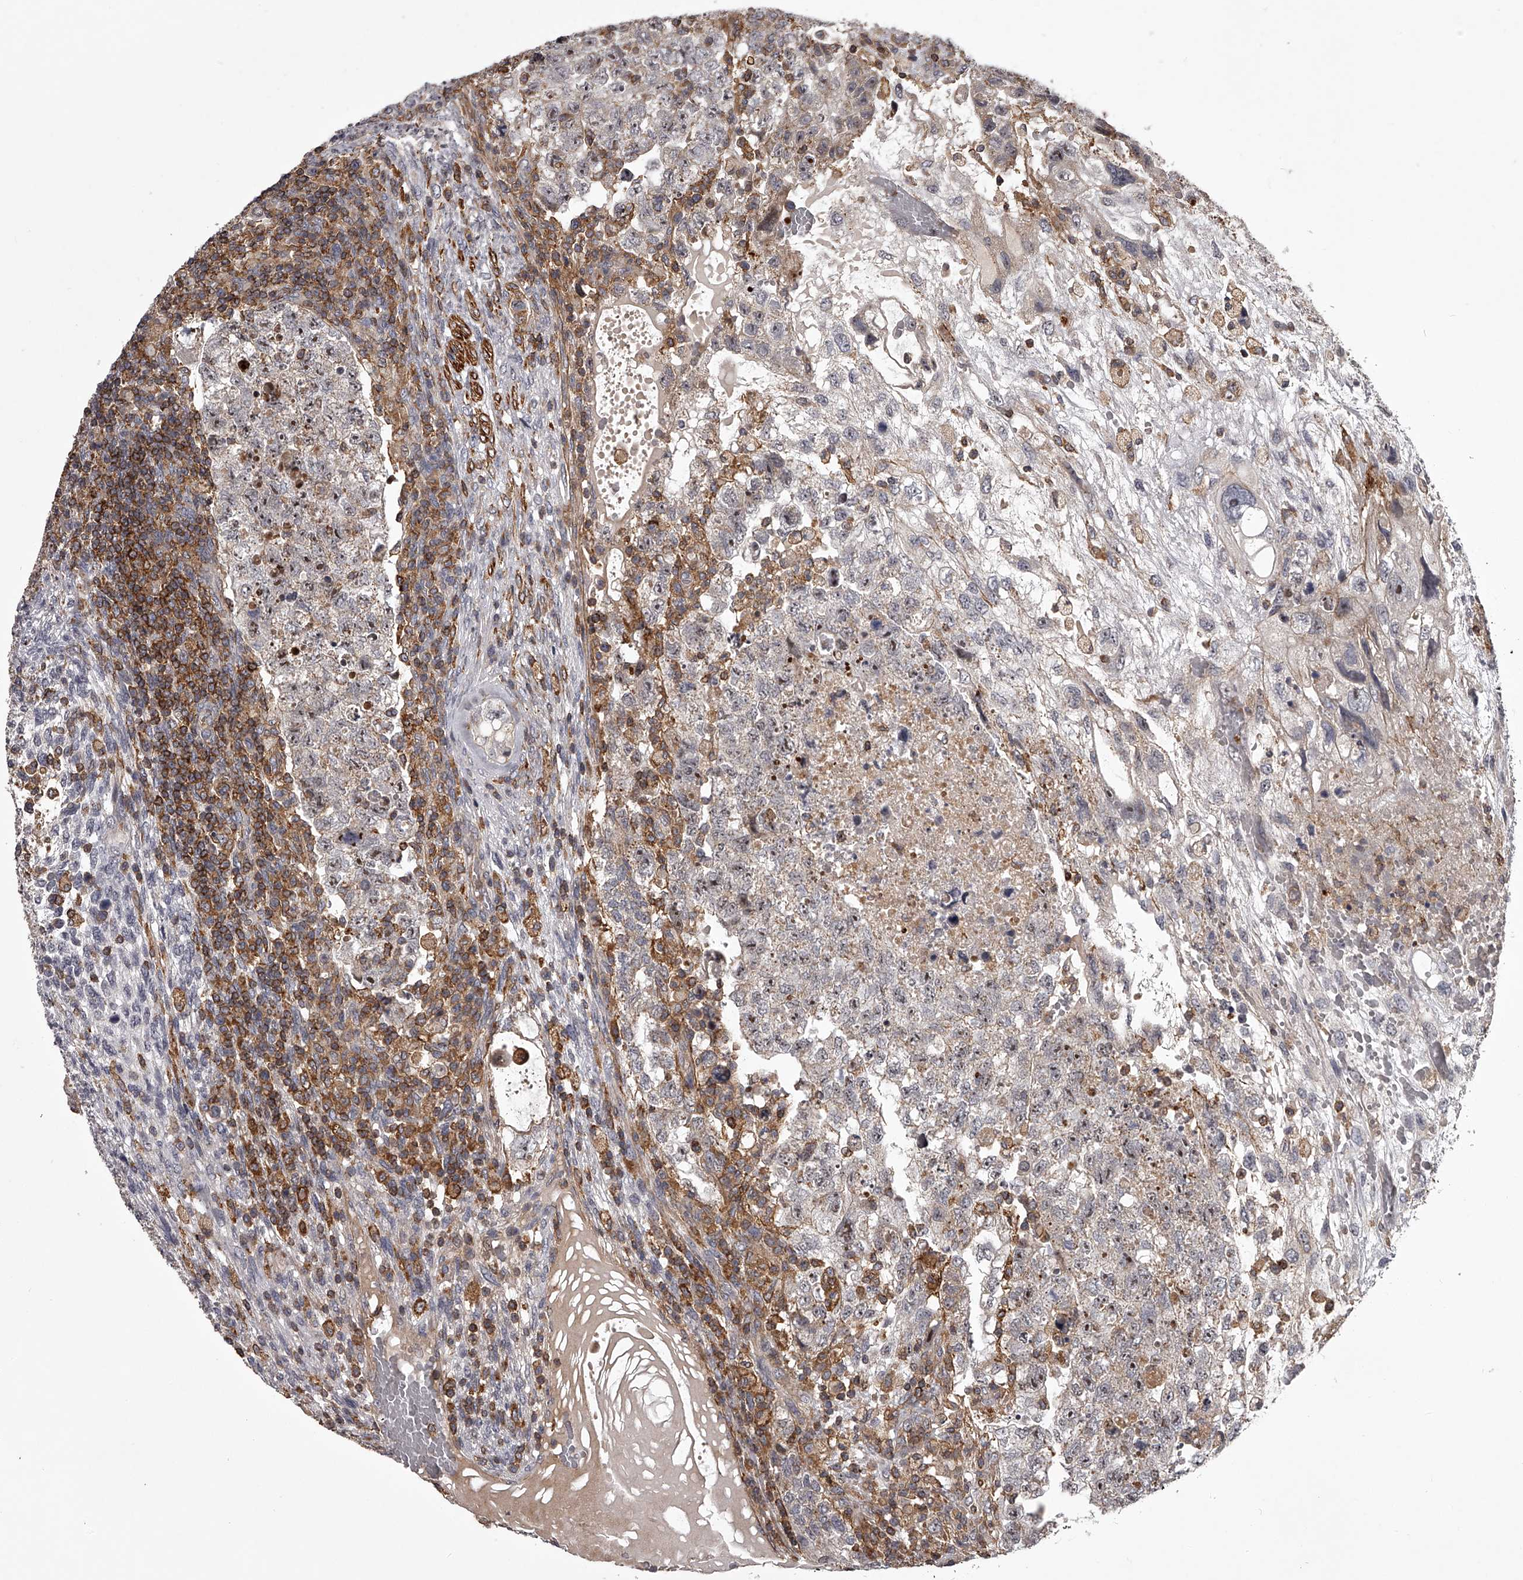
{"staining": {"intensity": "moderate", "quantity": "<25%", "location": "nuclear"}, "tissue": "testis cancer", "cell_type": "Tumor cells", "image_type": "cancer", "snomed": [{"axis": "morphology", "description": "Carcinoma, Embryonal, NOS"}, {"axis": "topography", "description": "Testis"}], "caption": "IHC image of human embryonal carcinoma (testis) stained for a protein (brown), which reveals low levels of moderate nuclear staining in approximately <25% of tumor cells.", "gene": "RRP36", "patient": {"sex": "male", "age": 36}}